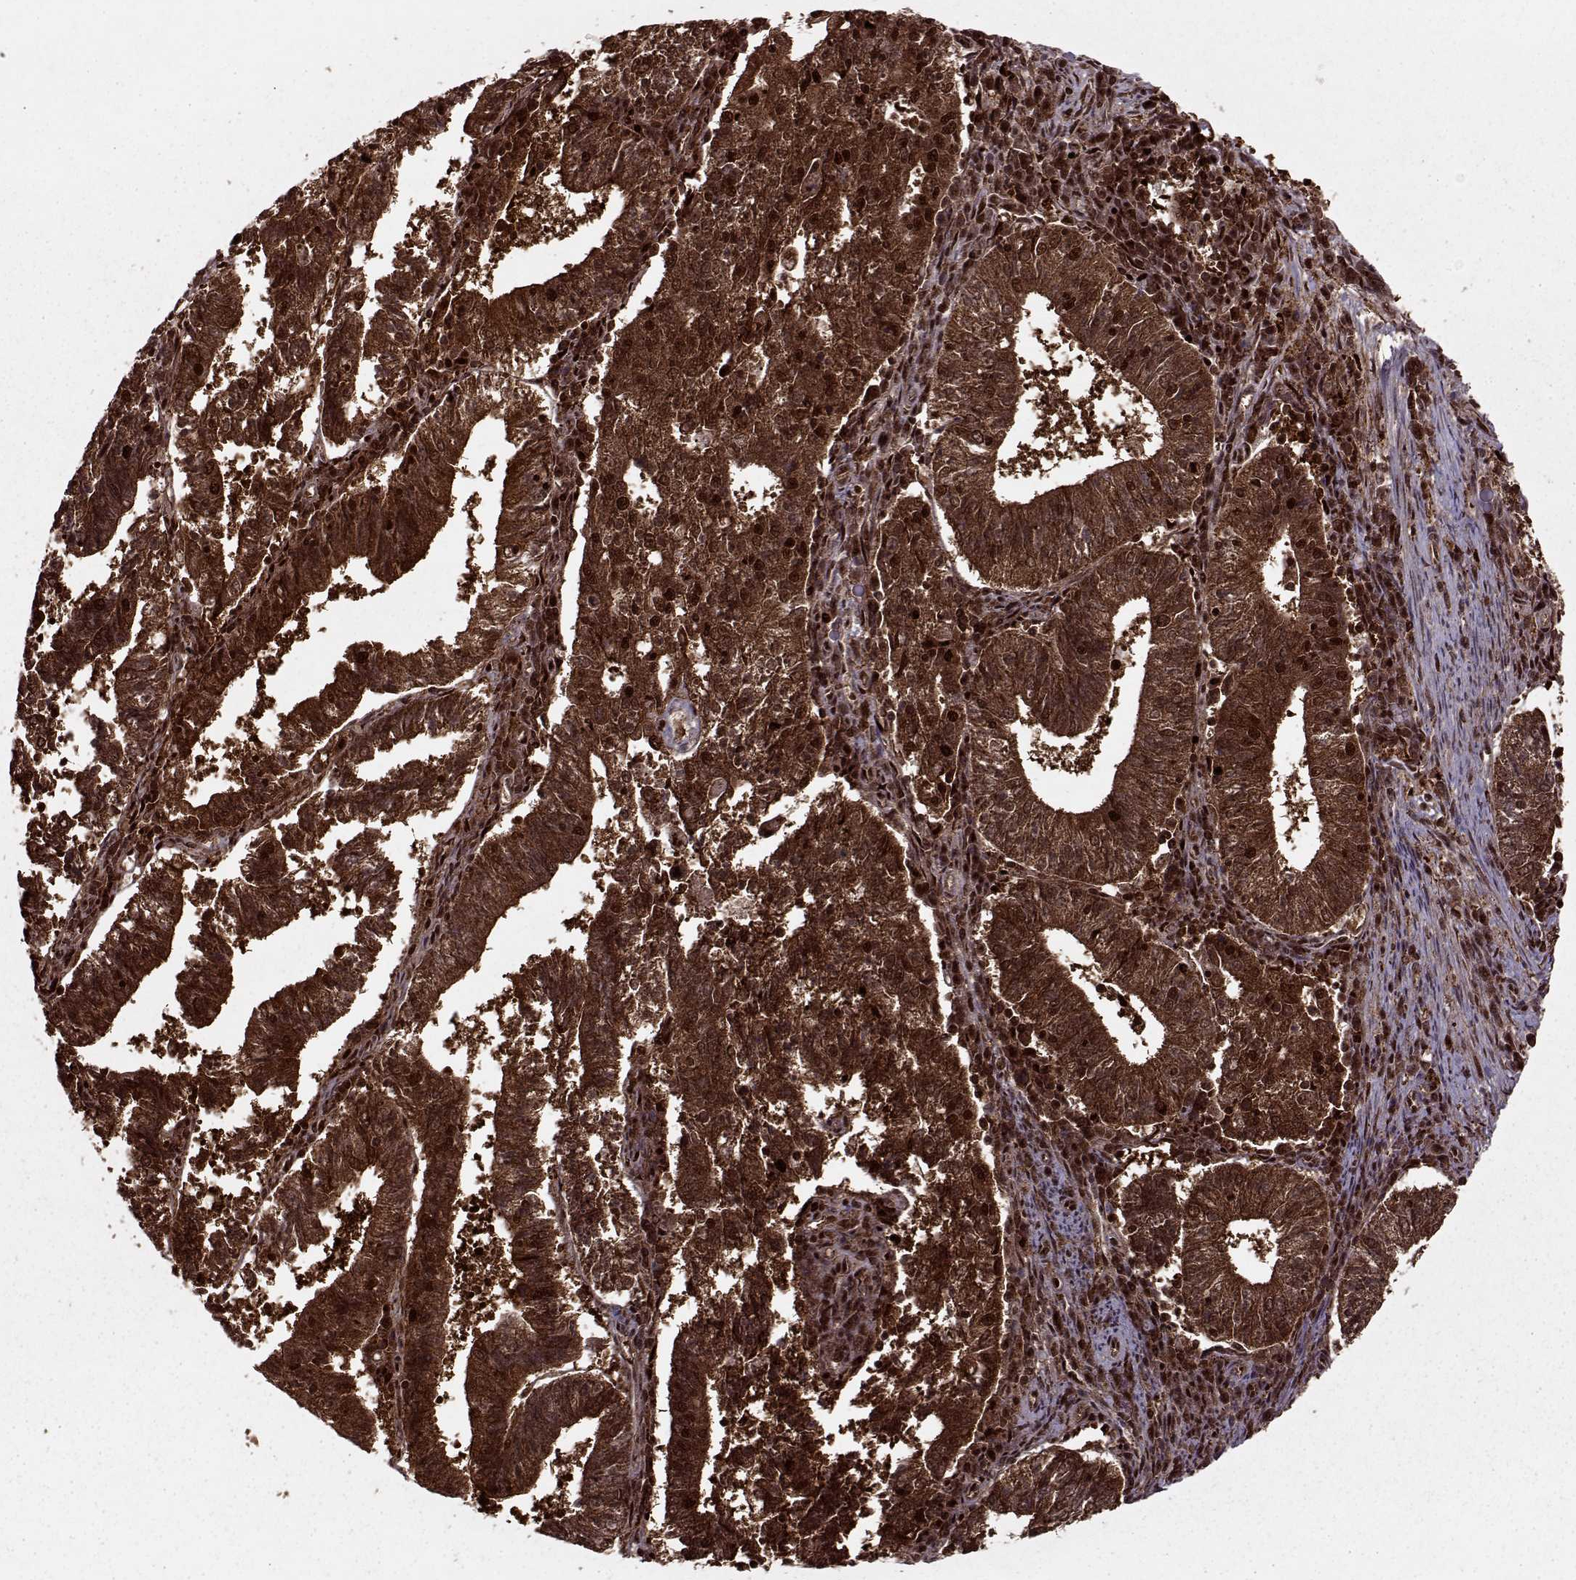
{"staining": {"intensity": "strong", "quantity": ">75%", "location": "cytoplasmic/membranous,nuclear"}, "tissue": "endometrial cancer", "cell_type": "Tumor cells", "image_type": "cancer", "snomed": [{"axis": "morphology", "description": "Adenocarcinoma, NOS"}, {"axis": "topography", "description": "Endometrium"}], "caption": "High-magnification brightfield microscopy of adenocarcinoma (endometrial) stained with DAB (brown) and counterstained with hematoxylin (blue). tumor cells exhibit strong cytoplasmic/membranous and nuclear positivity is identified in about>75% of cells.", "gene": "PSMA7", "patient": {"sex": "female", "age": 82}}